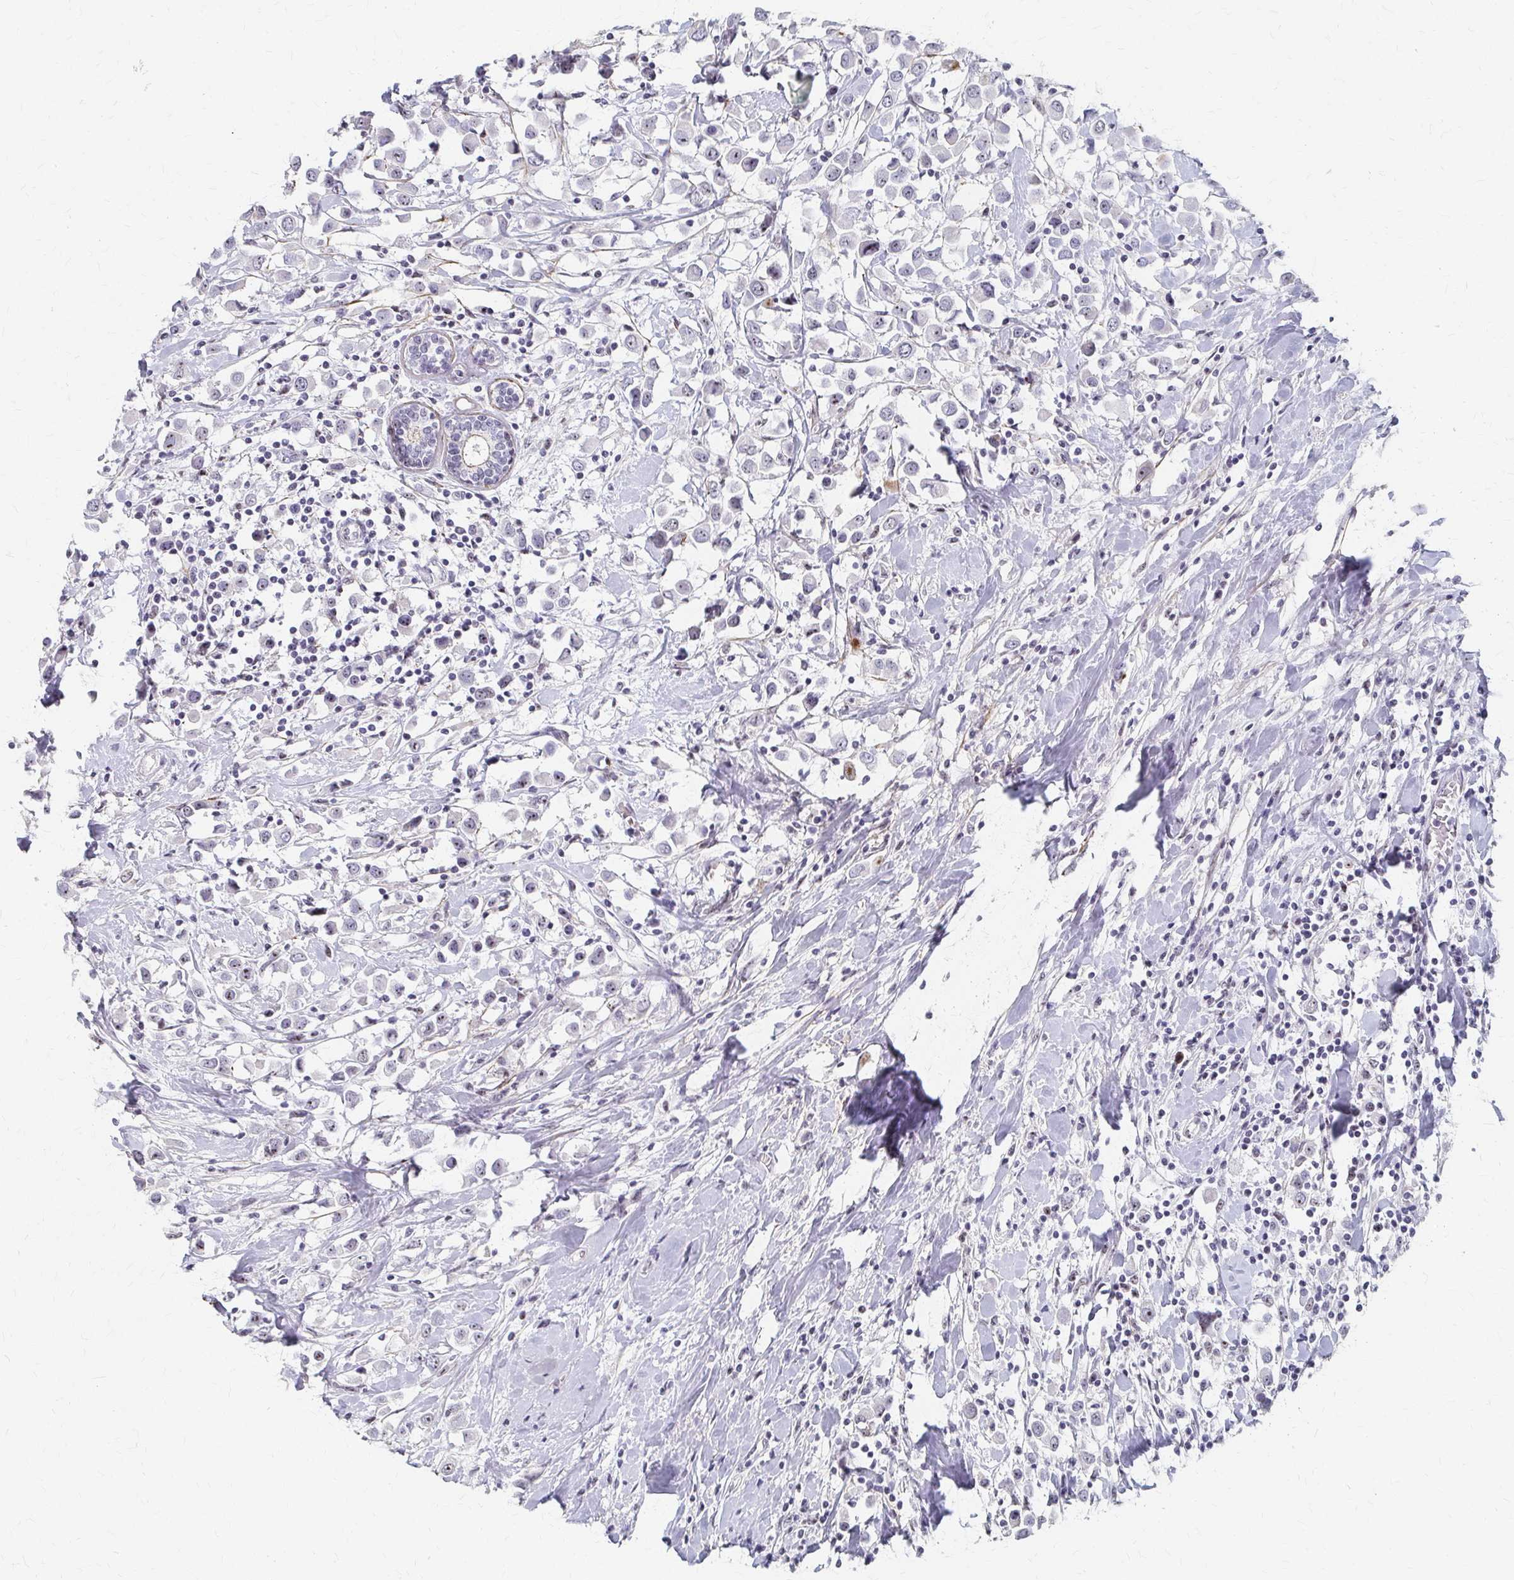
{"staining": {"intensity": "negative", "quantity": "none", "location": "none"}, "tissue": "breast cancer", "cell_type": "Tumor cells", "image_type": "cancer", "snomed": [{"axis": "morphology", "description": "Duct carcinoma"}, {"axis": "topography", "description": "Breast"}], "caption": "DAB immunohistochemical staining of infiltrating ductal carcinoma (breast) demonstrates no significant staining in tumor cells.", "gene": "PES1", "patient": {"sex": "female", "age": 61}}